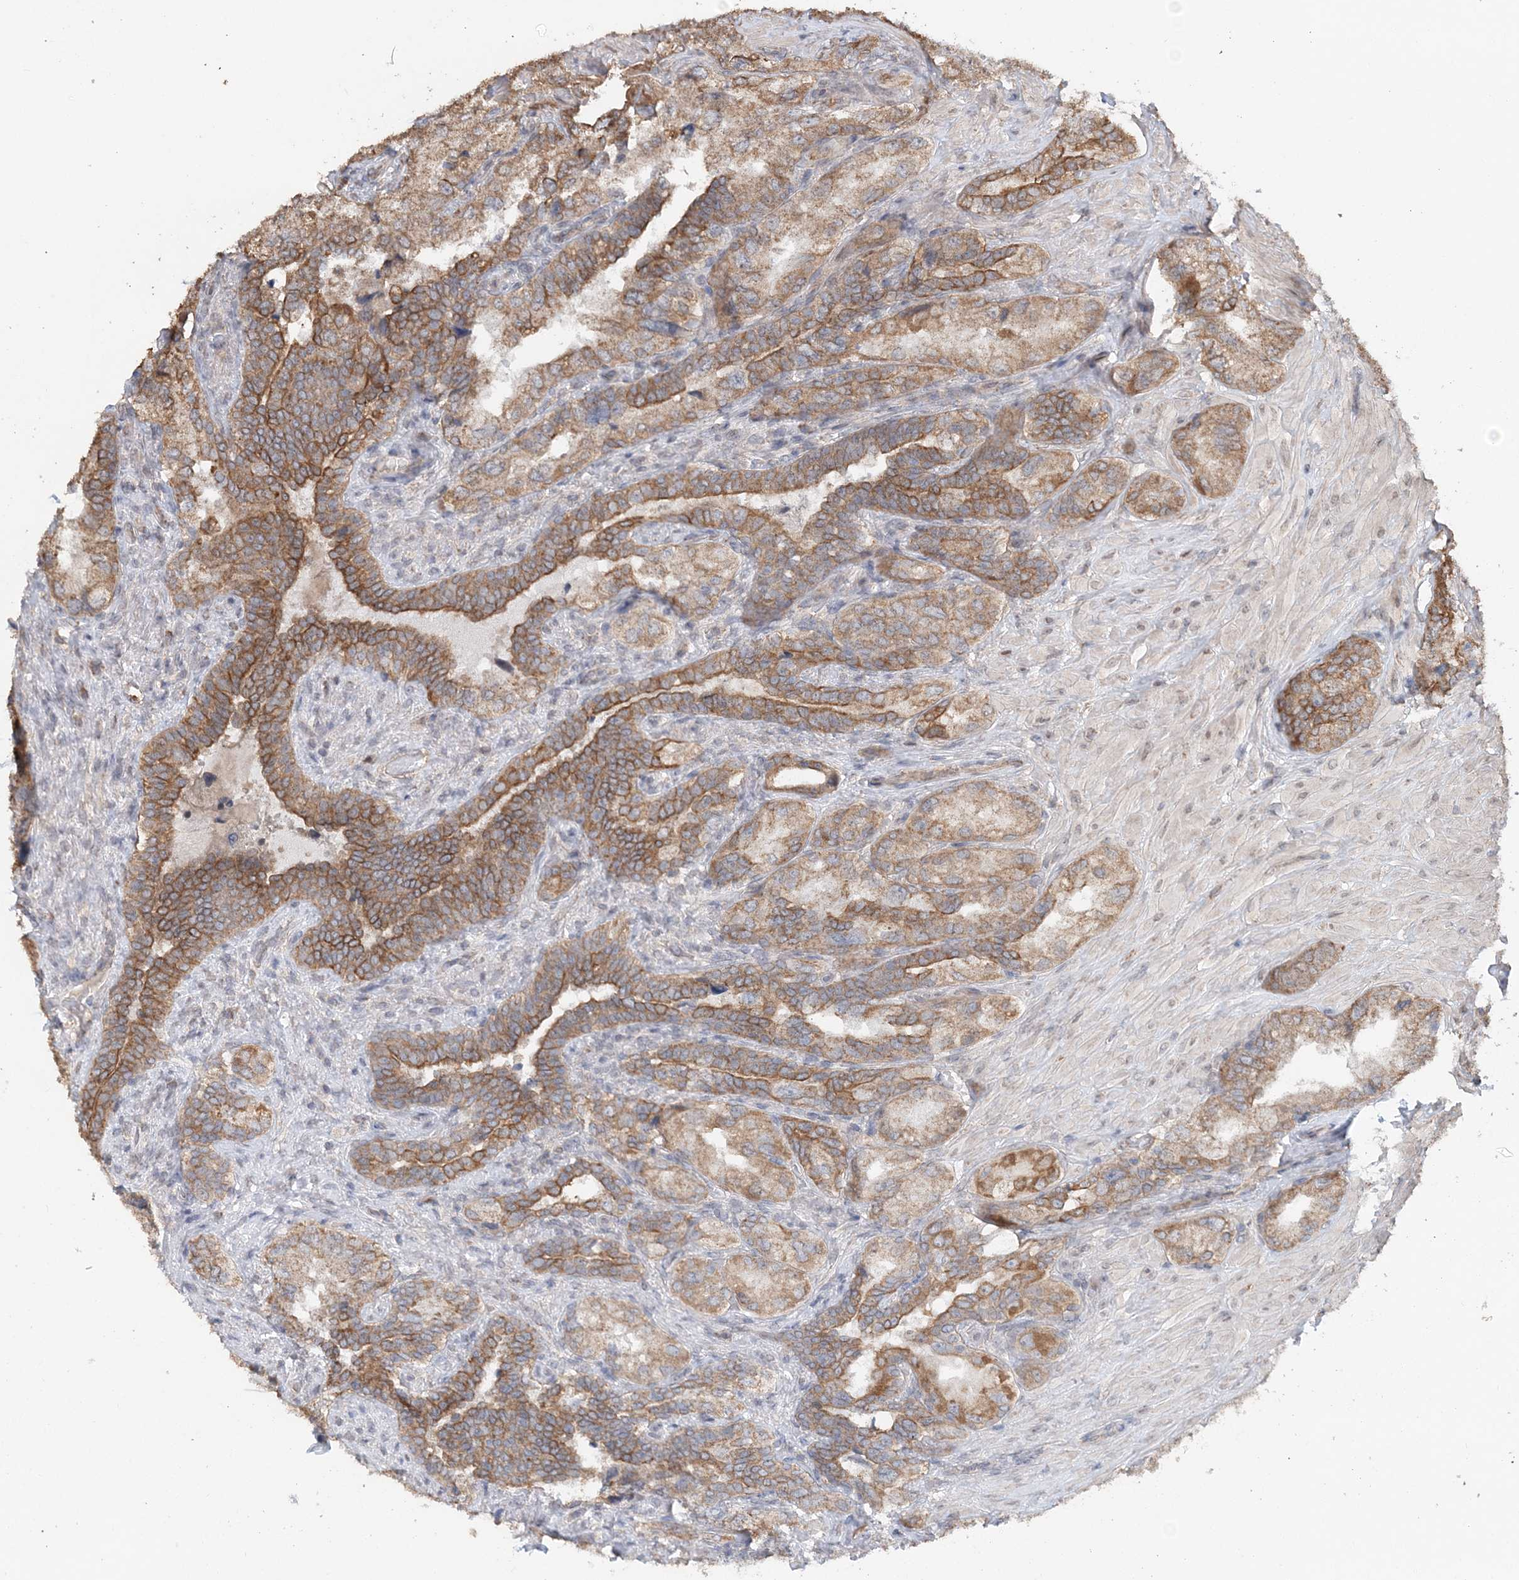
{"staining": {"intensity": "moderate", "quantity": ">75%", "location": "cytoplasmic/membranous"}, "tissue": "seminal vesicle", "cell_type": "Glandular cells", "image_type": "normal", "snomed": [{"axis": "morphology", "description": "Normal tissue, NOS"}, {"axis": "topography", "description": "Seminal veicle"}, {"axis": "topography", "description": "Peripheral nerve tissue"}], "caption": "Protein staining of benign seminal vesicle reveals moderate cytoplasmic/membranous positivity in about >75% of glandular cells.", "gene": "FBXO38", "patient": {"sex": "male", "age": 67}}